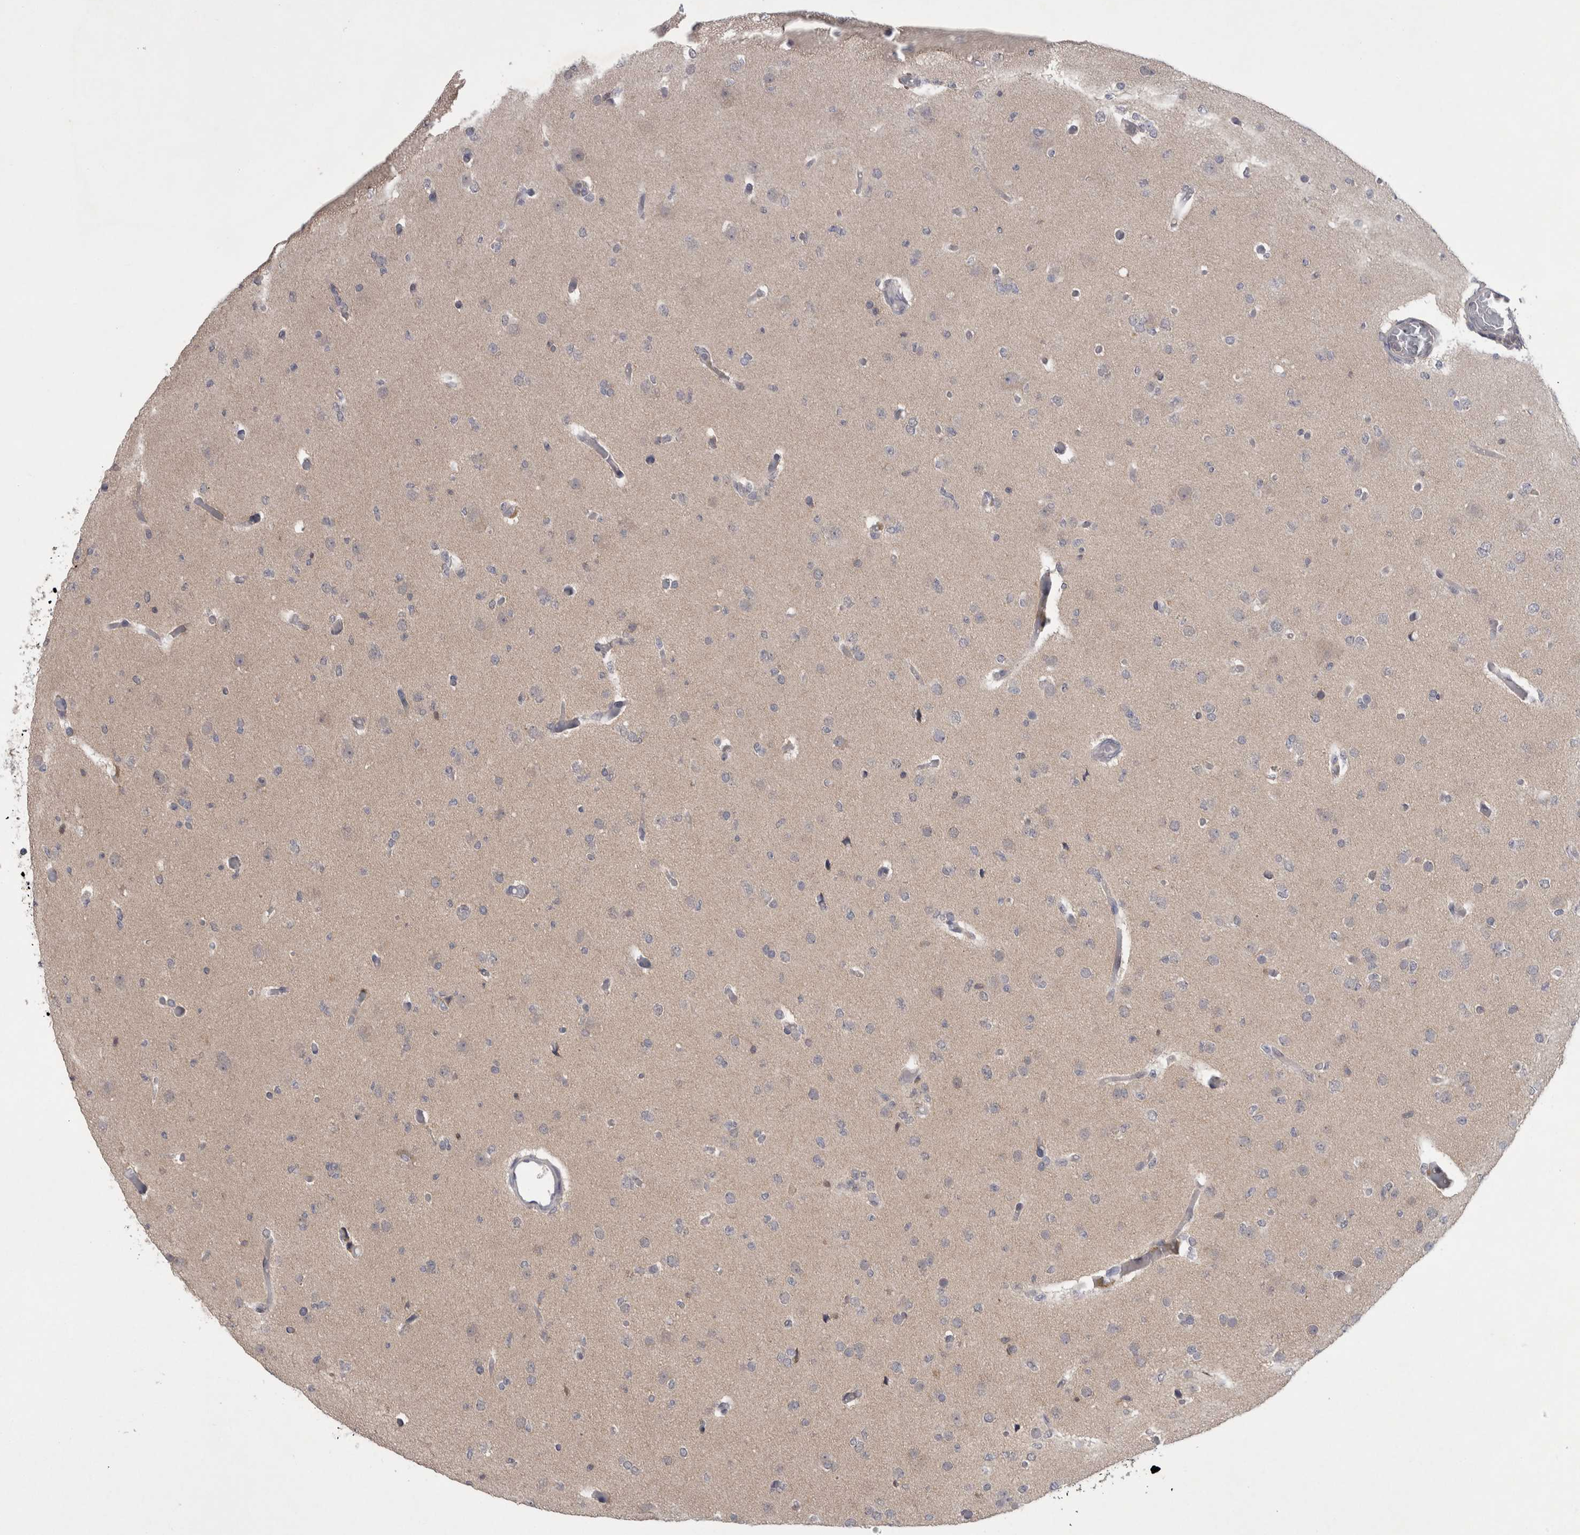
{"staining": {"intensity": "negative", "quantity": "none", "location": "none"}, "tissue": "glioma", "cell_type": "Tumor cells", "image_type": "cancer", "snomed": [{"axis": "morphology", "description": "Glioma, malignant, Low grade"}, {"axis": "topography", "description": "Brain"}], "caption": "This is an immunohistochemistry micrograph of malignant low-grade glioma. There is no positivity in tumor cells.", "gene": "NFATC2", "patient": {"sex": "female", "age": 22}}